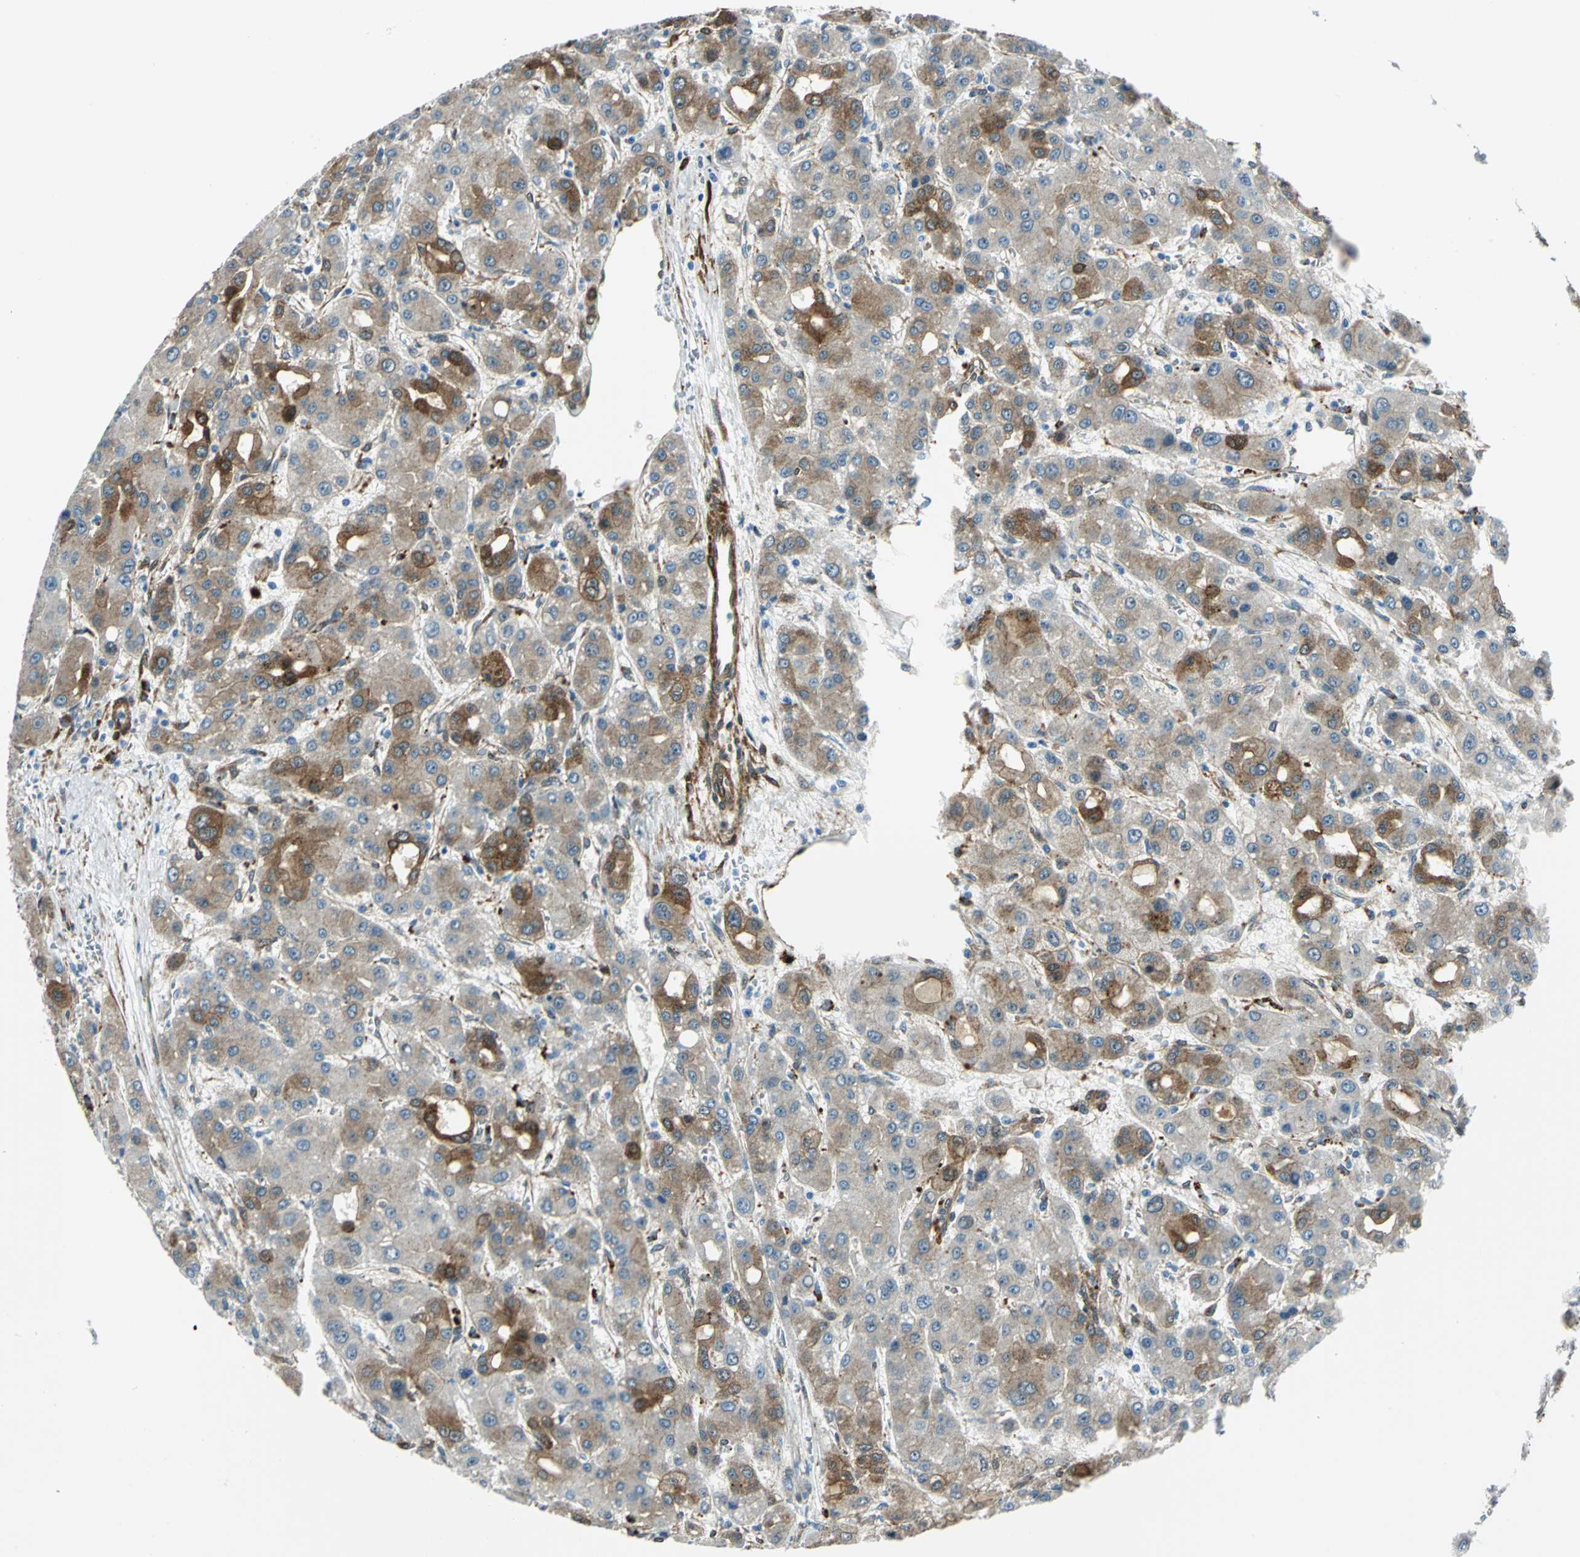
{"staining": {"intensity": "strong", "quantity": "25%-75%", "location": "cytoplasmic/membranous"}, "tissue": "liver cancer", "cell_type": "Tumor cells", "image_type": "cancer", "snomed": [{"axis": "morphology", "description": "Carcinoma, Hepatocellular, NOS"}, {"axis": "topography", "description": "Liver"}], "caption": "Protein expression analysis of human hepatocellular carcinoma (liver) reveals strong cytoplasmic/membranous expression in approximately 25%-75% of tumor cells.", "gene": "HSPB1", "patient": {"sex": "male", "age": 55}}